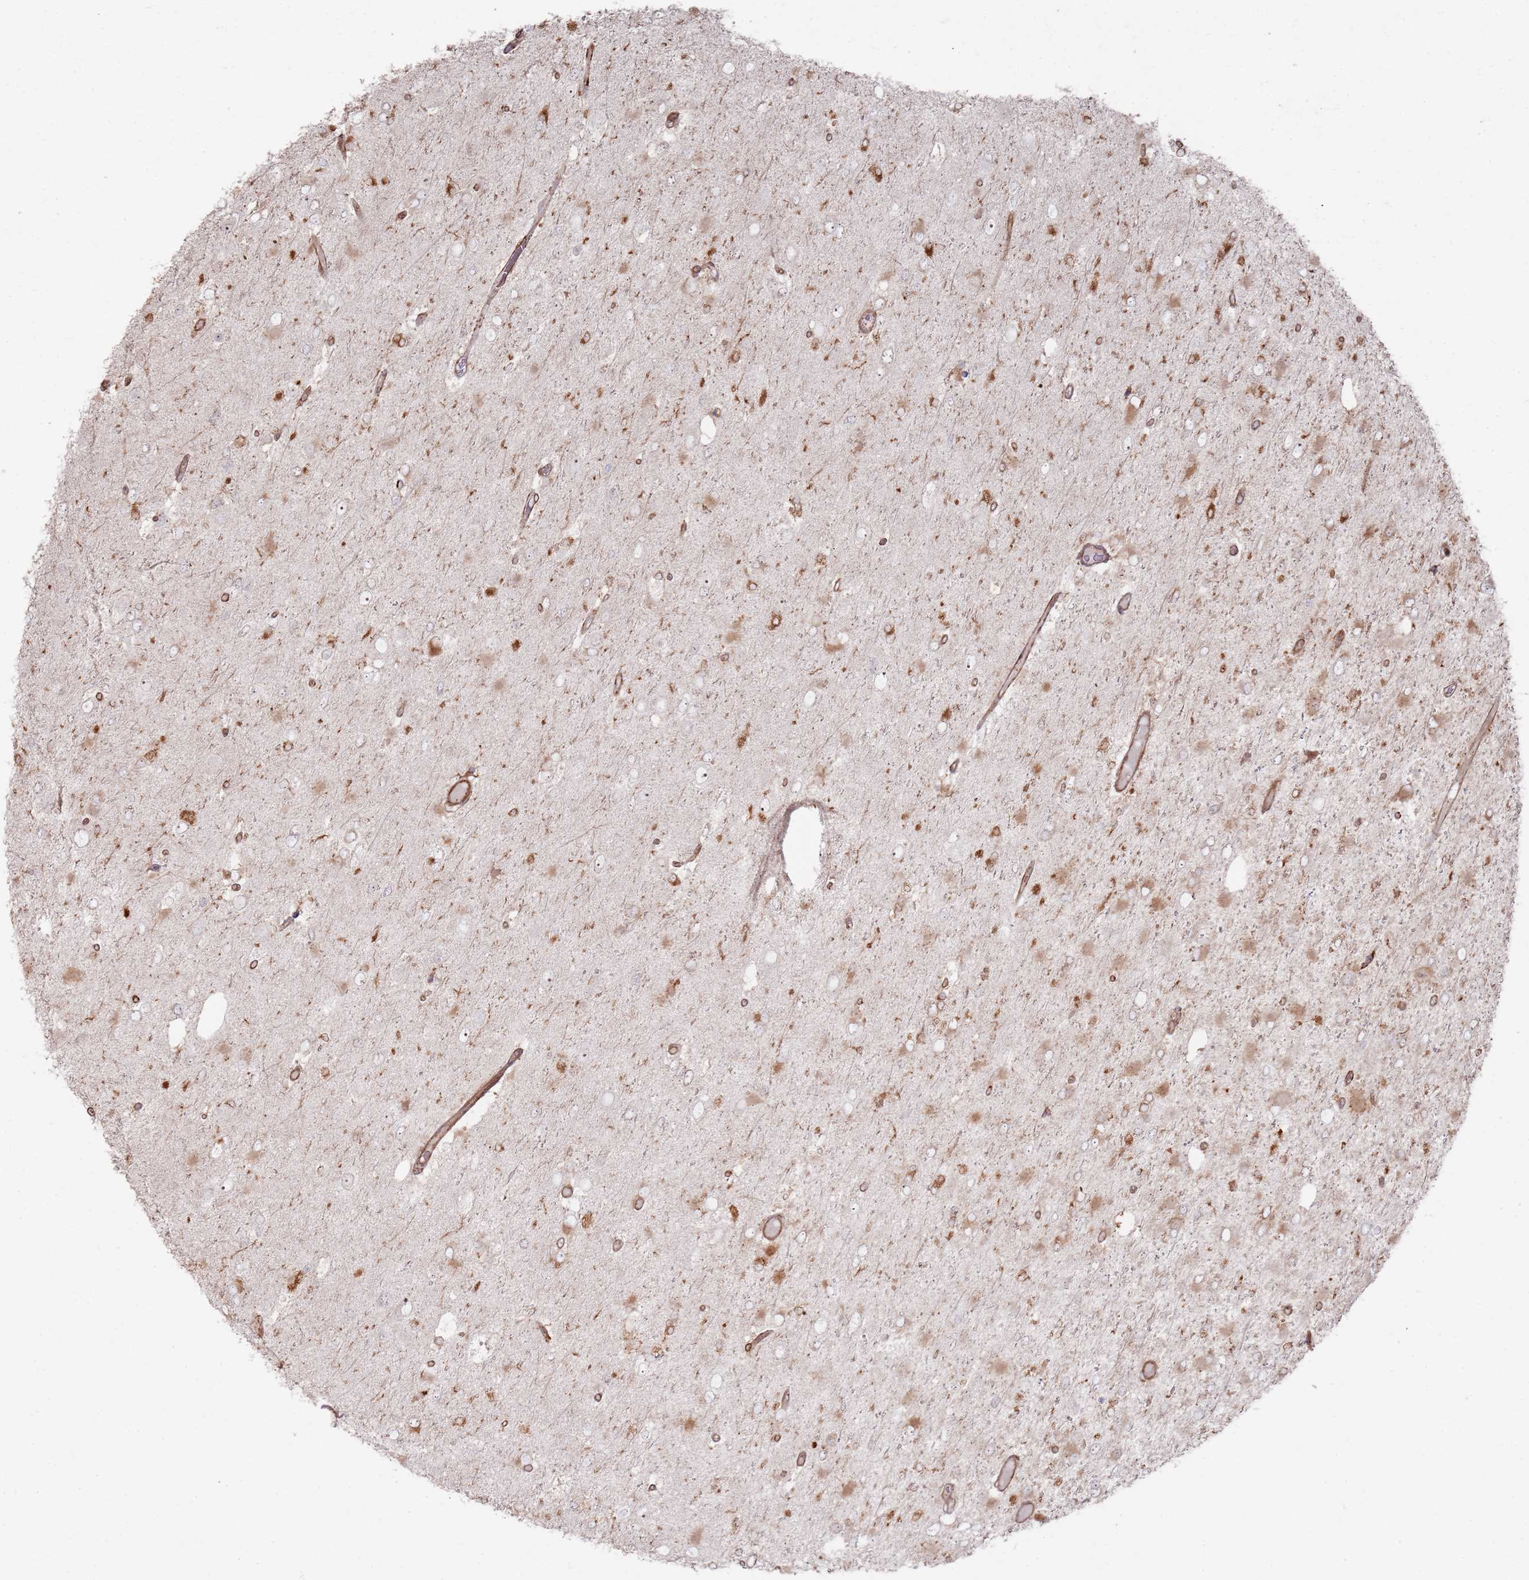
{"staining": {"intensity": "moderate", "quantity": "25%-75%", "location": "cytoplasmic/membranous"}, "tissue": "glioma", "cell_type": "Tumor cells", "image_type": "cancer", "snomed": [{"axis": "morphology", "description": "Glioma, malignant, High grade"}, {"axis": "topography", "description": "Brain"}], "caption": "This micrograph reveals high-grade glioma (malignant) stained with immunohistochemistry (IHC) to label a protein in brown. The cytoplasmic/membranous of tumor cells show moderate positivity for the protein. Nuclei are counter-stained blue.", "gene": "PHF21A", "patient": {"sex": "male", "age": 53}}